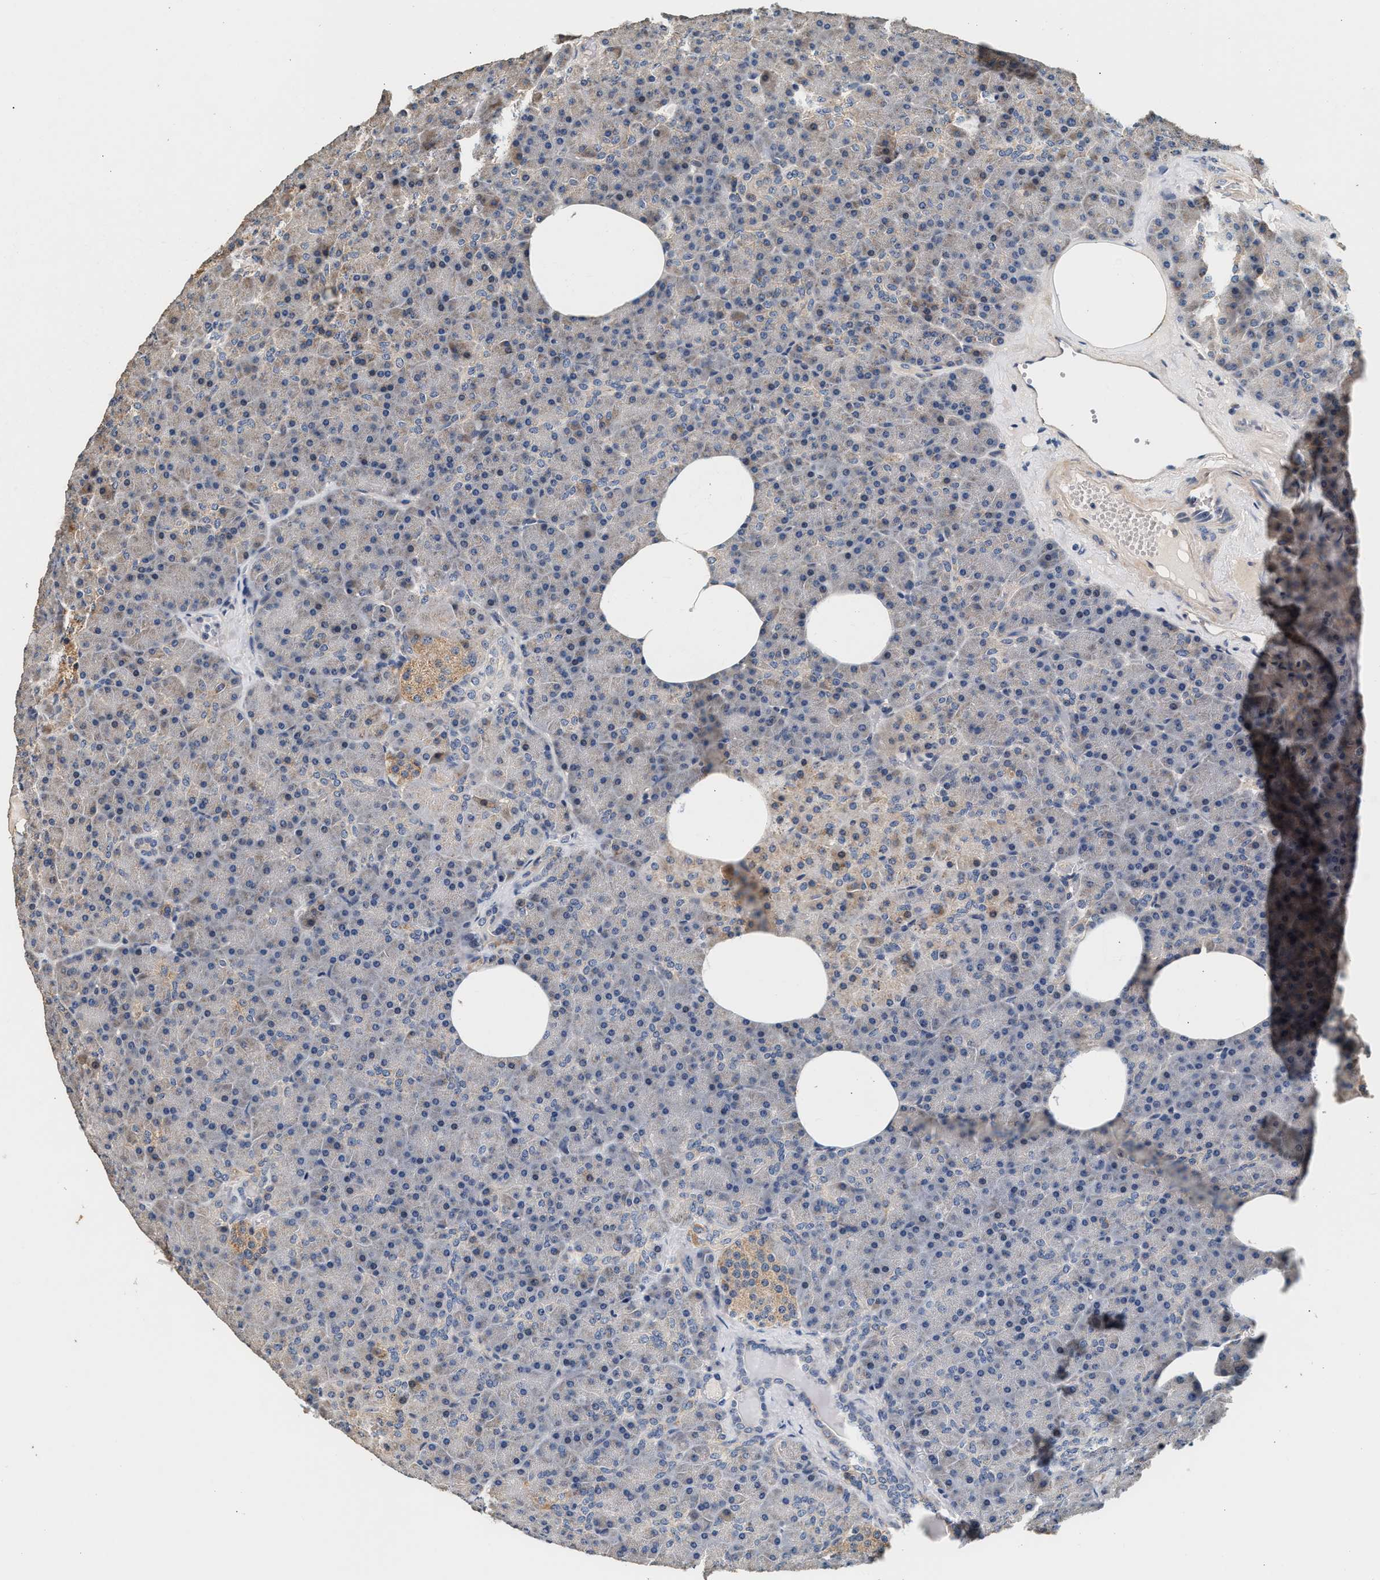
{"staining": {"intensity": "moderate", "quantity": "<25%", "location": "cytoplasmic/membranous"}, "tissue": "pancreas", "cell_type": "Exocrine glandular cells", "image_type": "normal", "snomed": [{"axis": "morphology", "description": "Normal tissue, NOS"}, {"axis": "morphology", "description": "Carcinoid, malignant, NOS"}, {"axis": "topography", "description": "Pancreas"}], "caption": "Protein expression analysis of unremarkable pancreas displays moderate cytoplasmic/membranous positivity in about <25% of exocrine glandular cells.", "gene": "PTGR3", "patient": {"sex": "female", "age": 35}}